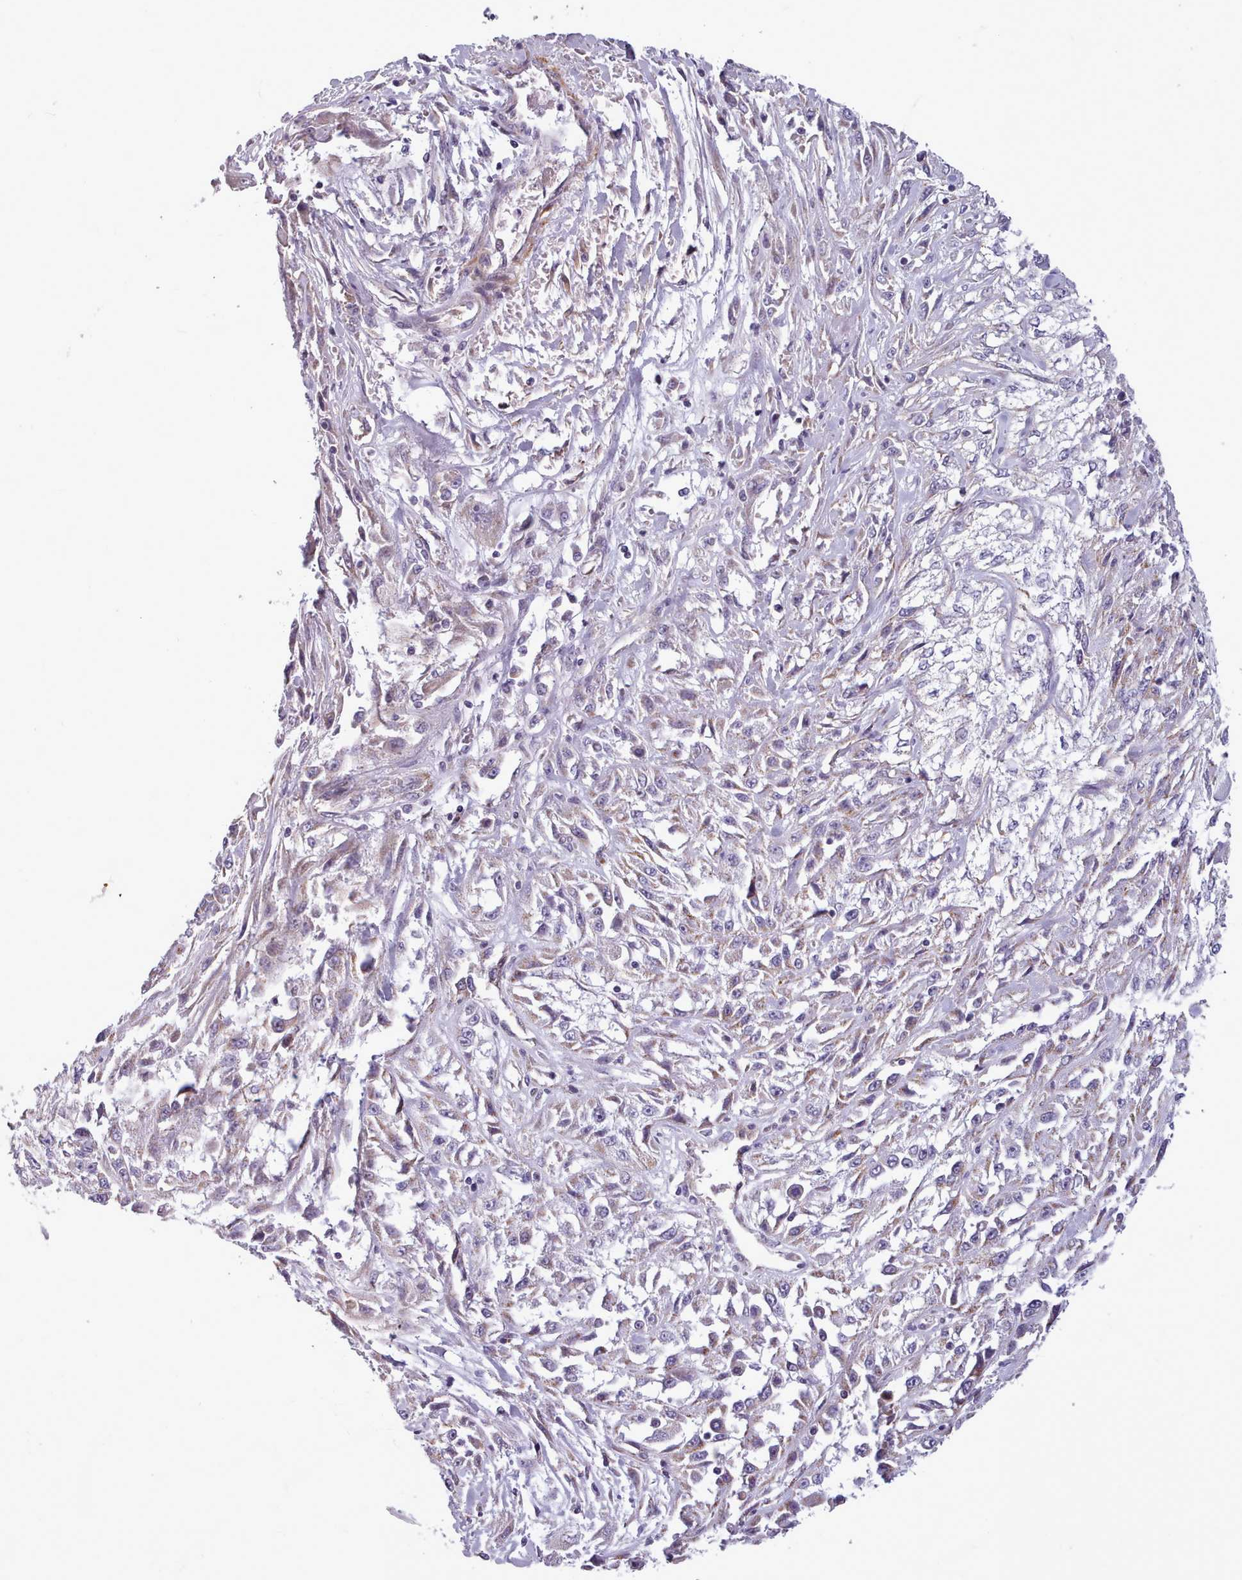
{"staining": {"intensity": "negative", "quantity": "none", "location": "none"}, "tissue": "skin cancer", "cell_type": "Tumor cells", "image_type": "cancer", "snomed": [{"axis": "morphology", "description": "Squamous cell carcinoma, NOS"}, {"axis": "morphology", "description": "Squamous cell carcinoma, metastatic, NOS"}, {"axis": "topography", "description": "Skin"}, {"axis": "topography", "description": "Lymph node"}], "caption": "An IHC image of skin cancer (squamous cell carcinoma) is shown. There is no staining in tumor cells of skin cancer (squamous cell carcinoma).", "gene": "AVL9", "patient": {"sex": "male", "age": 75}}